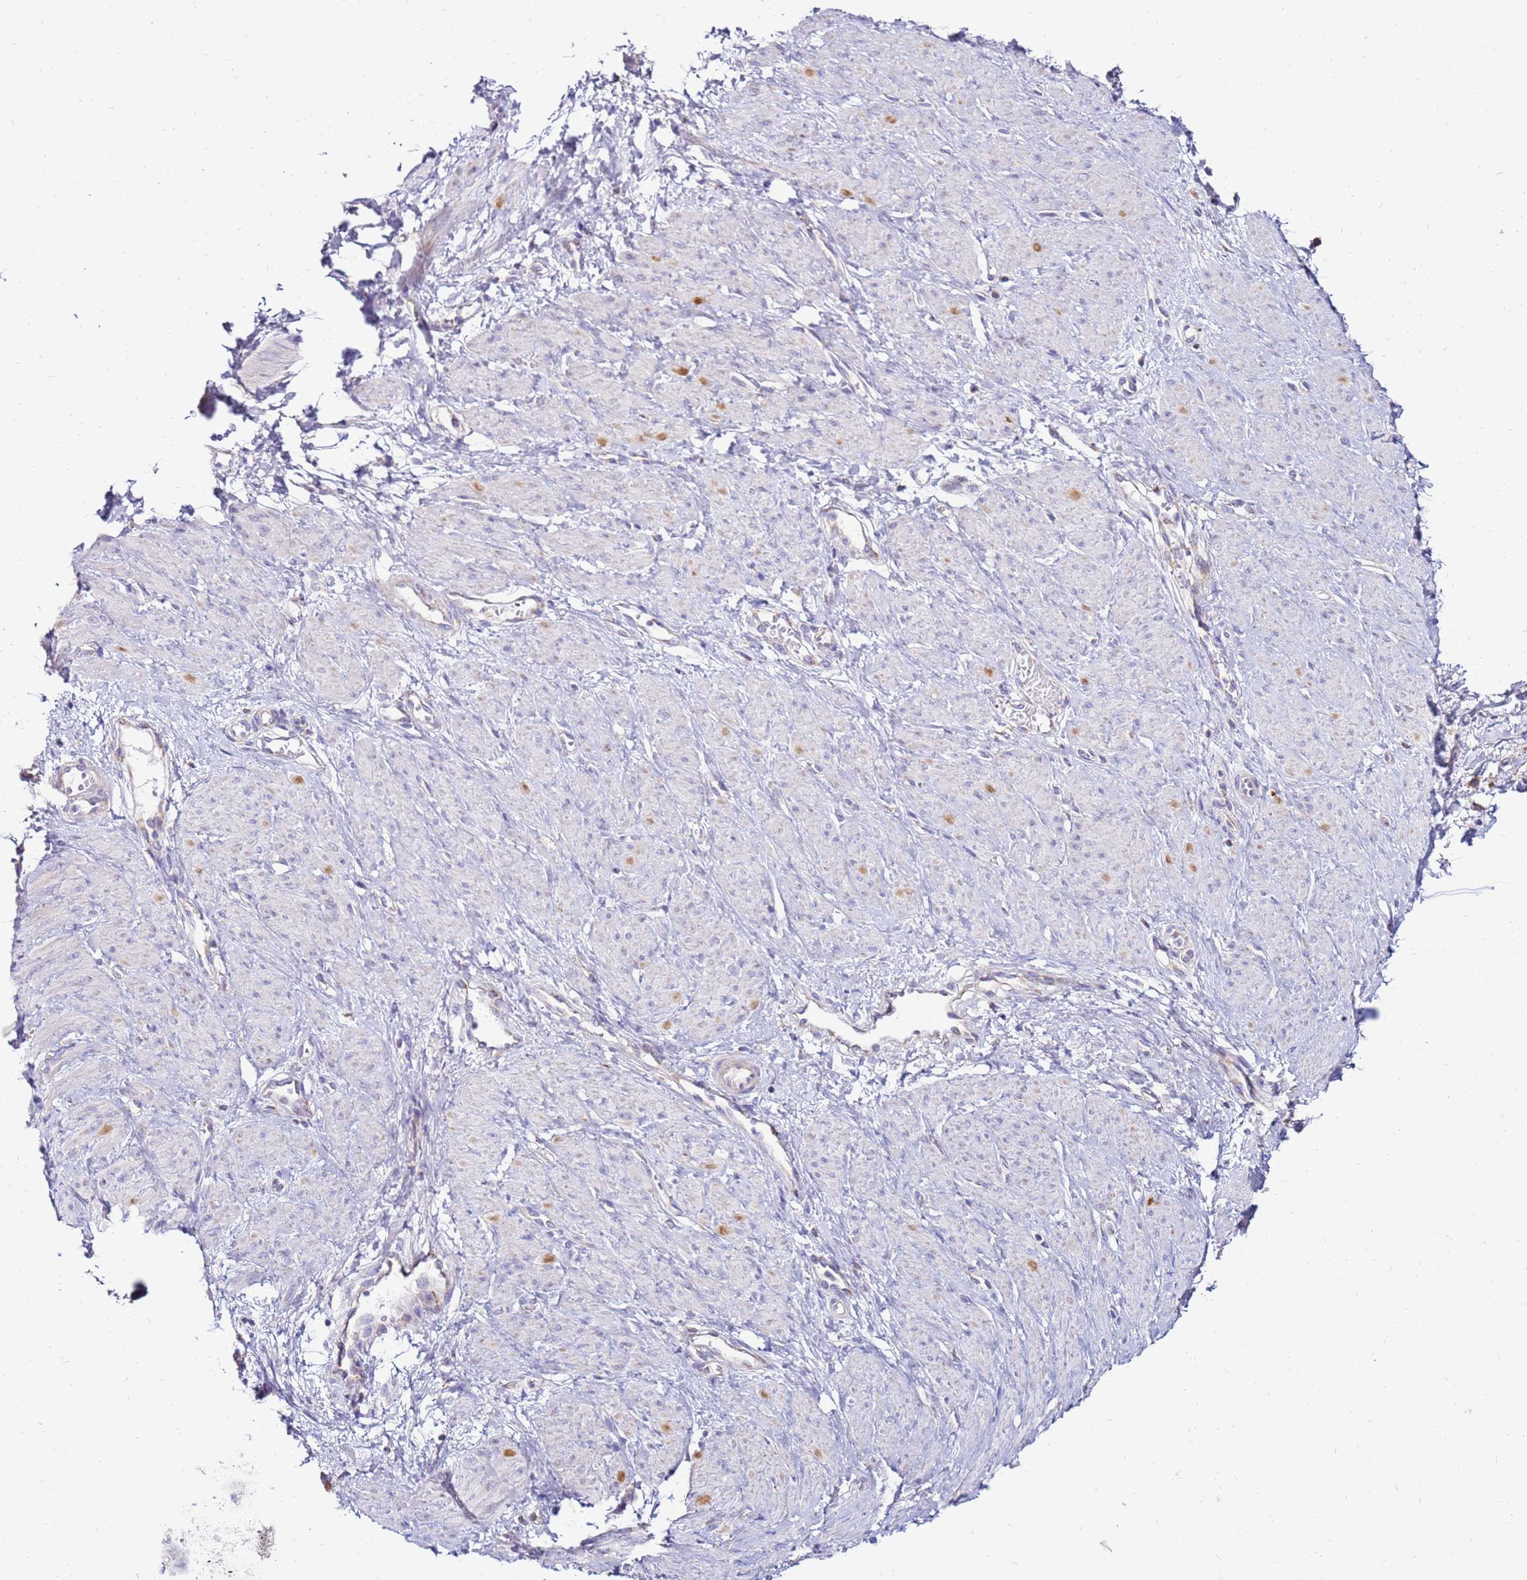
{"staining": {"intensity": "negative", "quantity": "none", "location": "none"}, "tissue": "smooth muscle", "cell_type": "Smooth muscle cells", "image_type": "normal", "snomed": [{"axis": "morphology", "description": "Normal tissue, NOS"}, {"axis": "topography", "description": "Smooth muscle"}, {"axis": "topography", "description": "Uterus"}], "caption": "Immunohistochemistry micrograph of normal human smooth muscle stained for a protein (brown), which demonstrates no positivity in smooth muscle cells. (Stains: DAB (3,3'-diaminobenzidine) IHC with hematoxylin counter stain, Microscopy: brightfield microscopy at high magnification).", "gene": "IGF1R", "patient": {"sex": "female", "age": 39}}